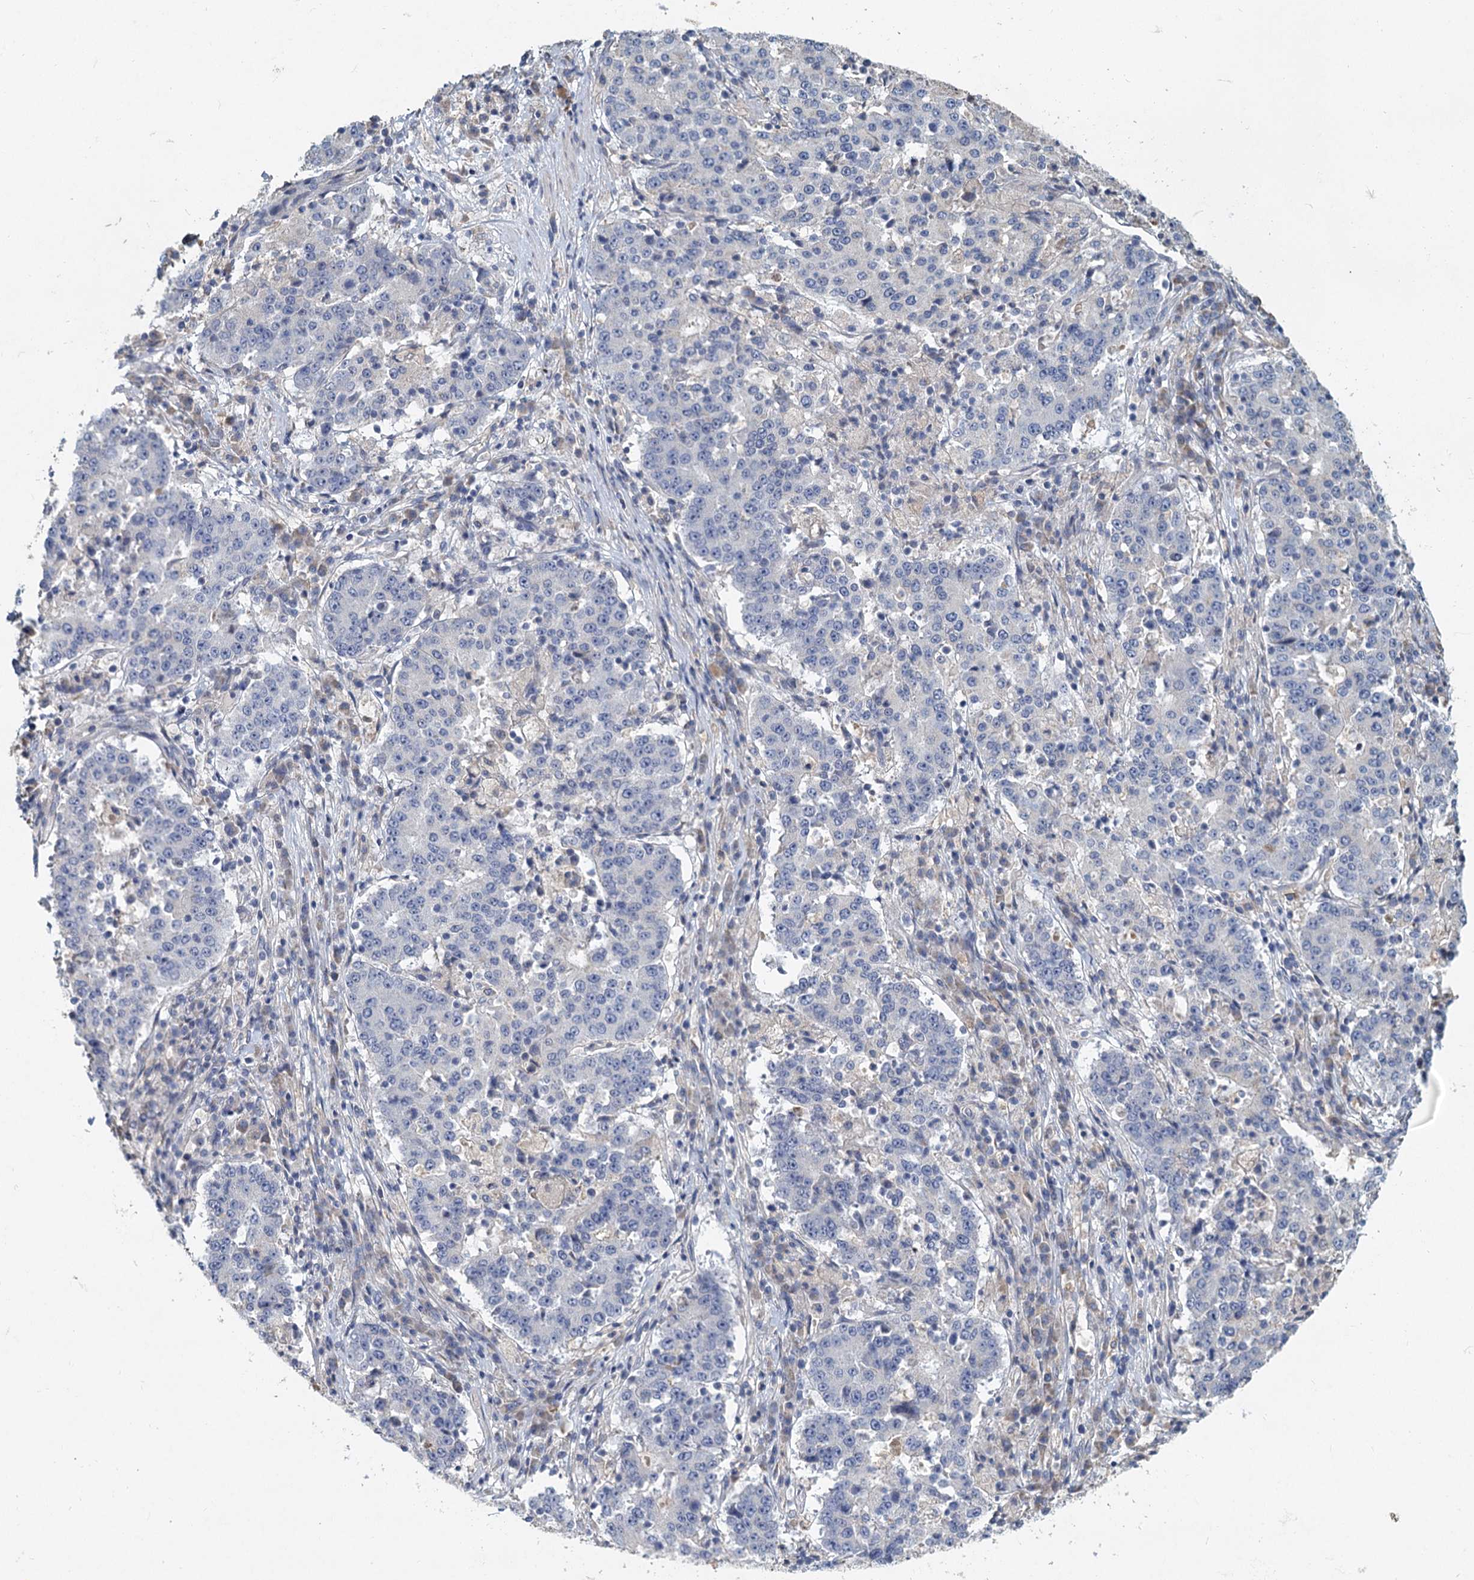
{"staining": {"intensity": "negative", "quantity": "none", "location": "none"}, "tissue": "stomach cancer", "cell_type": "Tumor cells", "image_type": "cancer", "snomed": [{"axis": "morphology", "description": "Adenocarcinoma, NOS"}, {"axis": "topography", "description": "Stomach"}], "caption": "Immunohistochemistry (IHC) of human stomach cancer exhibits no positivity in tumor cells.", "gene": "HES2", "patient": {"sex": "male", "age": 59}}